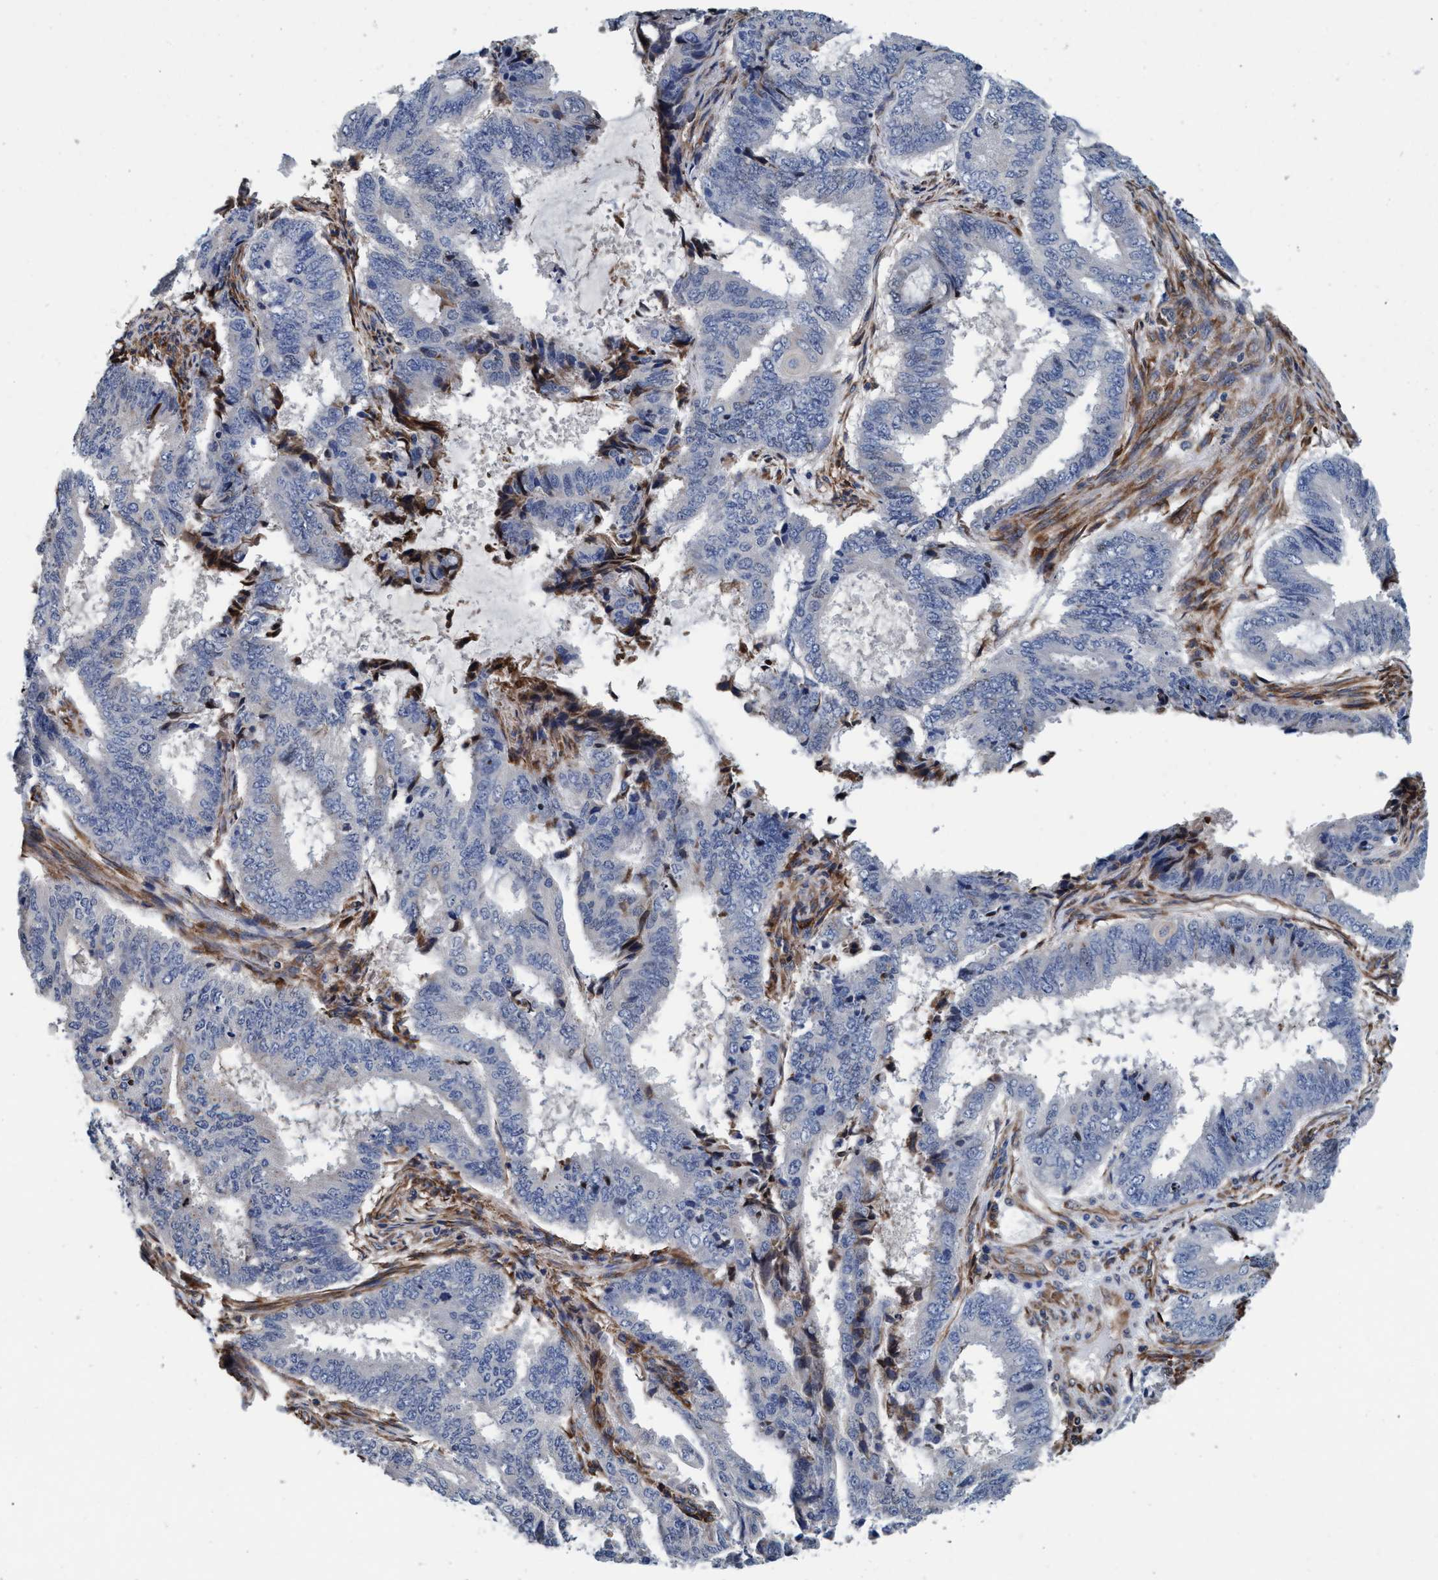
{"staining": {"intensity": "negative", "quantity": "none", "location": "none"}, "tissue": "endometrial cancer", "cell_type": "Tumor cells", "image_type": "cancer", "snomed": [{"axis": "morphology", "description": "Adenocarcinoma, NOS"}, {"axis": "topography", "description": "Endometrium"}], "caption": "Micrograph shows no significant protein expression in tumor cells of endometrial adenocarcinoma.", "gene": "ENDOG", "patient": {"sex": "female", "age": 51}}